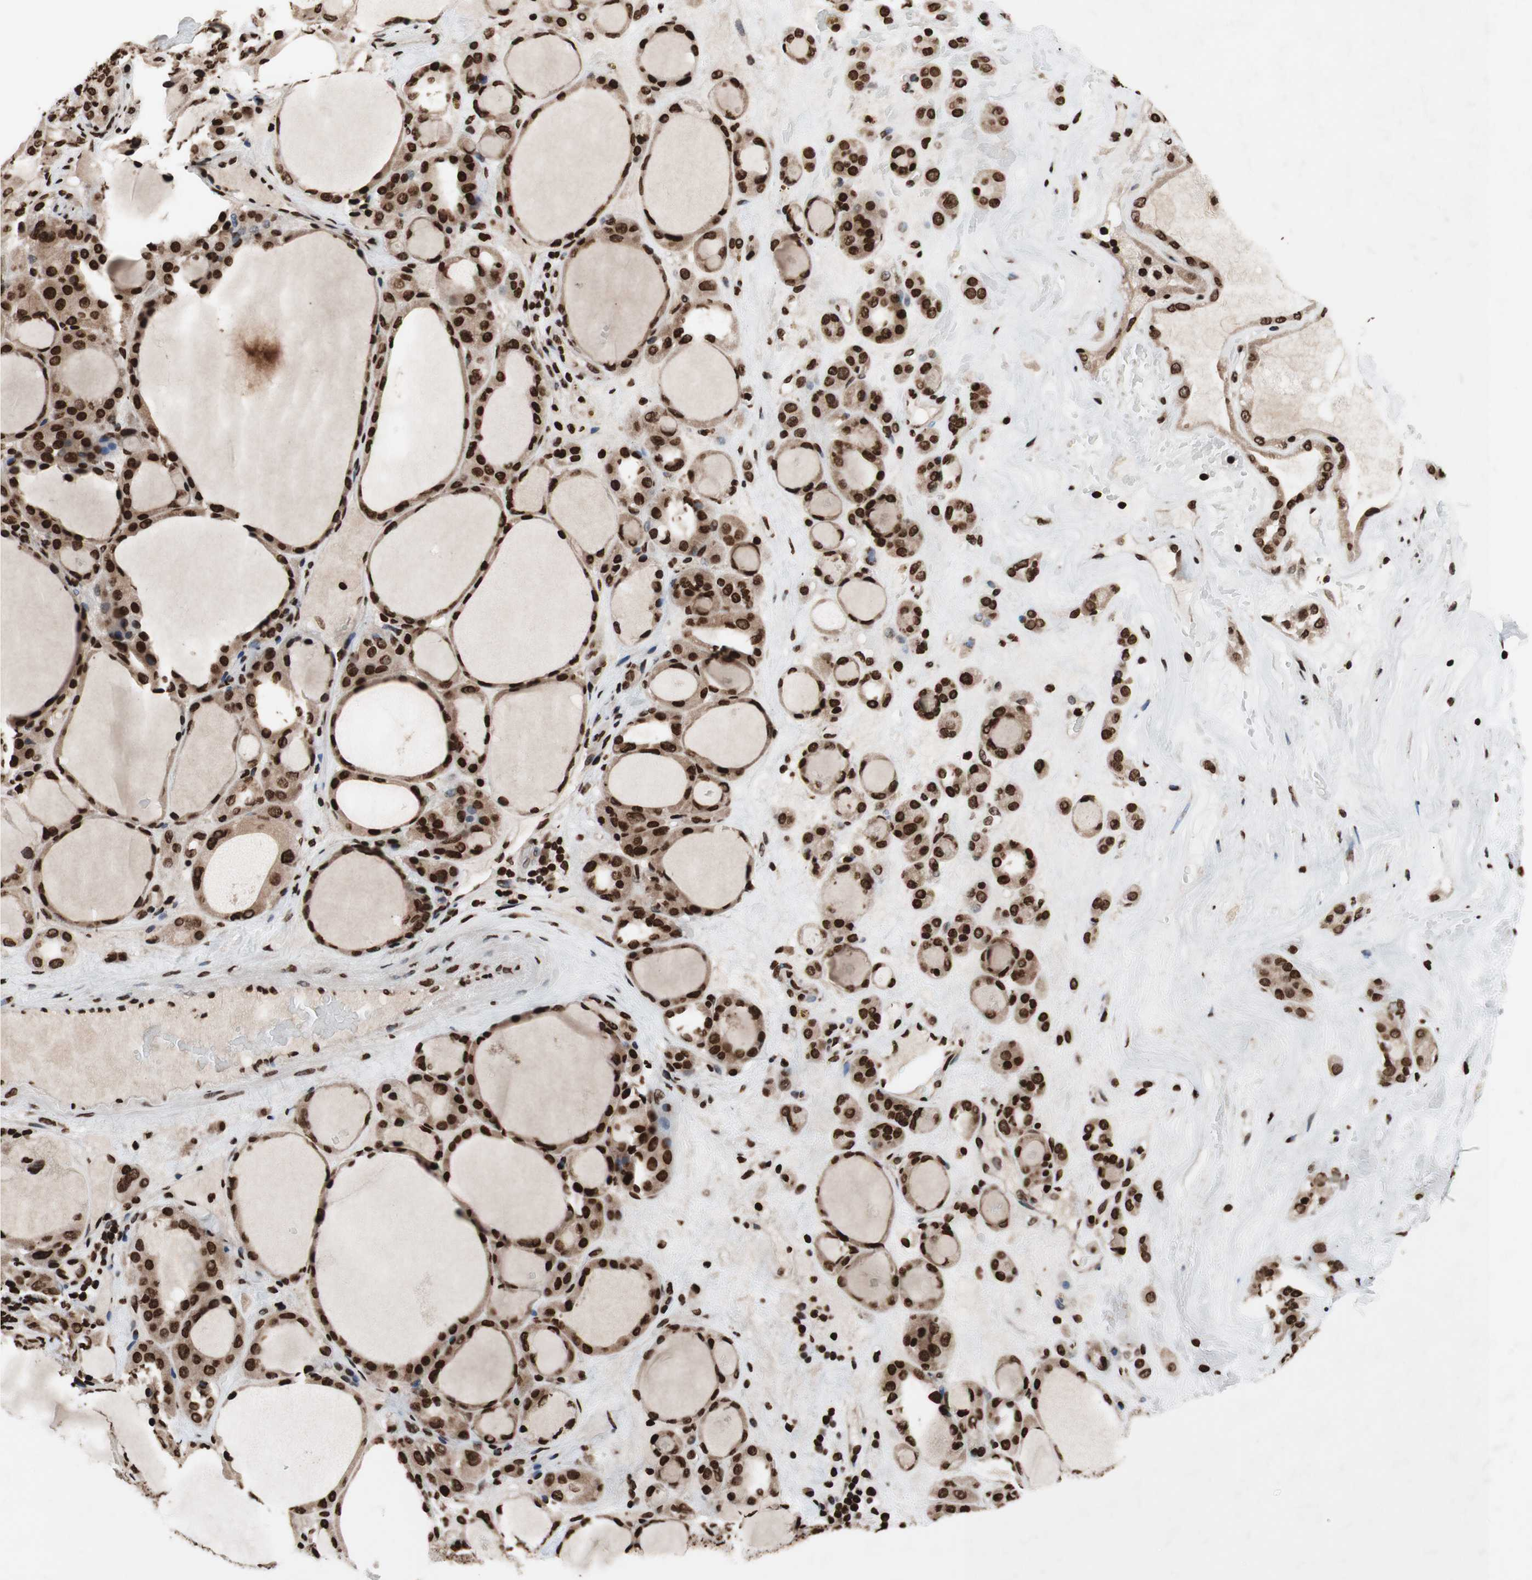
{"staining": {"intensity": "strong", "quantity": ">75%", "location": "nuclear"}, "tissue": "thyroid gland", "cell_type": "Glandular cells", "image_type": "normal", "snomed": [{"axis": "morphology", "description": "Normal tissue, NOS"}, {"axis": "morphology", "description": "Carcinoma, NOS"}, {"axis": "topography", "description": "Thyroid gland"}], "caption": "This is a histology image of IHC staining of normal thyroid gland, which shows strong positivity in the nuclear of glandular cells.", "gene": "NCOA3", "patient": {"sex": "female", "age": 86}}